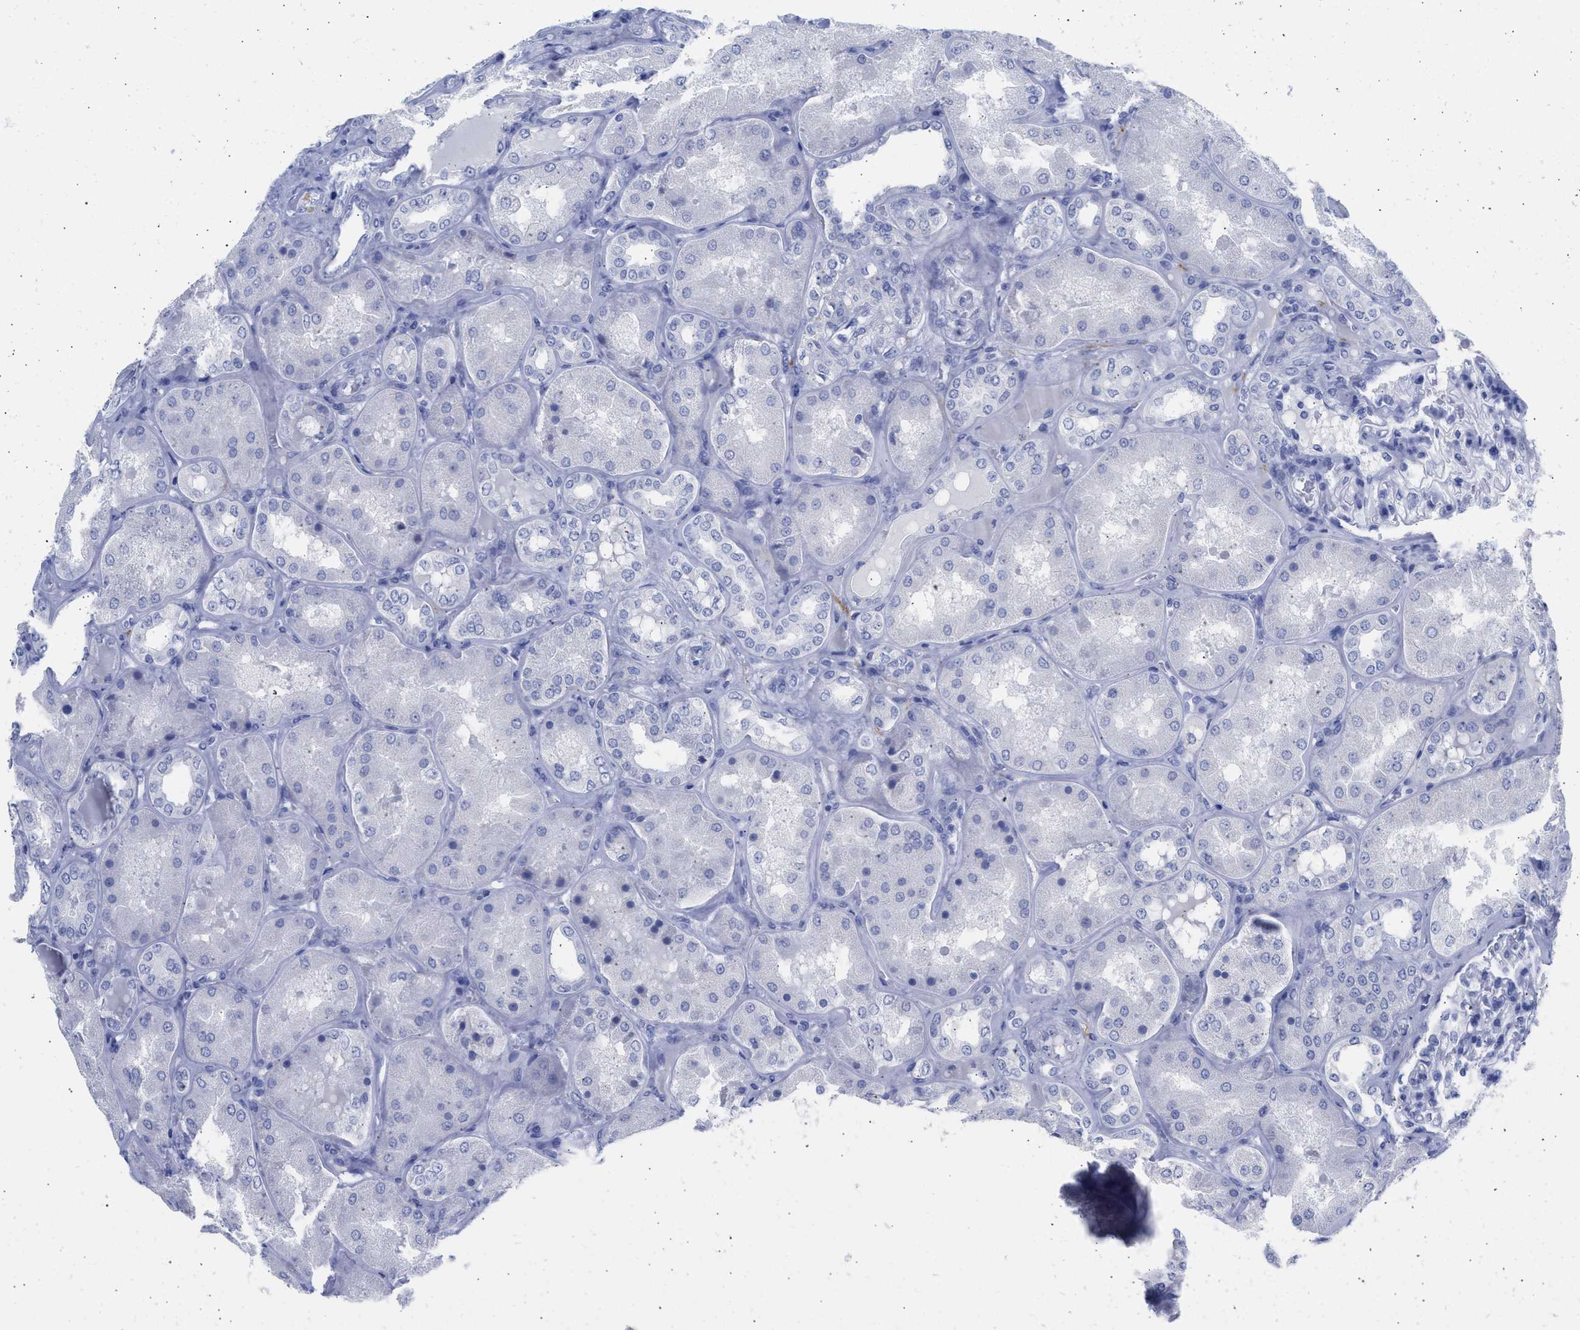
{"staining": {"intensity": "negative", "quantity": "none", "location": "none"}, "tissue": "kidney", "cell_type": "Cells in glomeruli", "image_type": "normal", "snomed": [{"axis": "morphology", "description": "Normal tissue, NOS"}, {"axis": "topography", "description": "Kidney"}], "caption": "Immunohistochemistry (IHC) of benign kidney shows no staining in cells in glomeruli.", "gene": "NCAM1", "patient": {"sex": "female", "age": 56}}